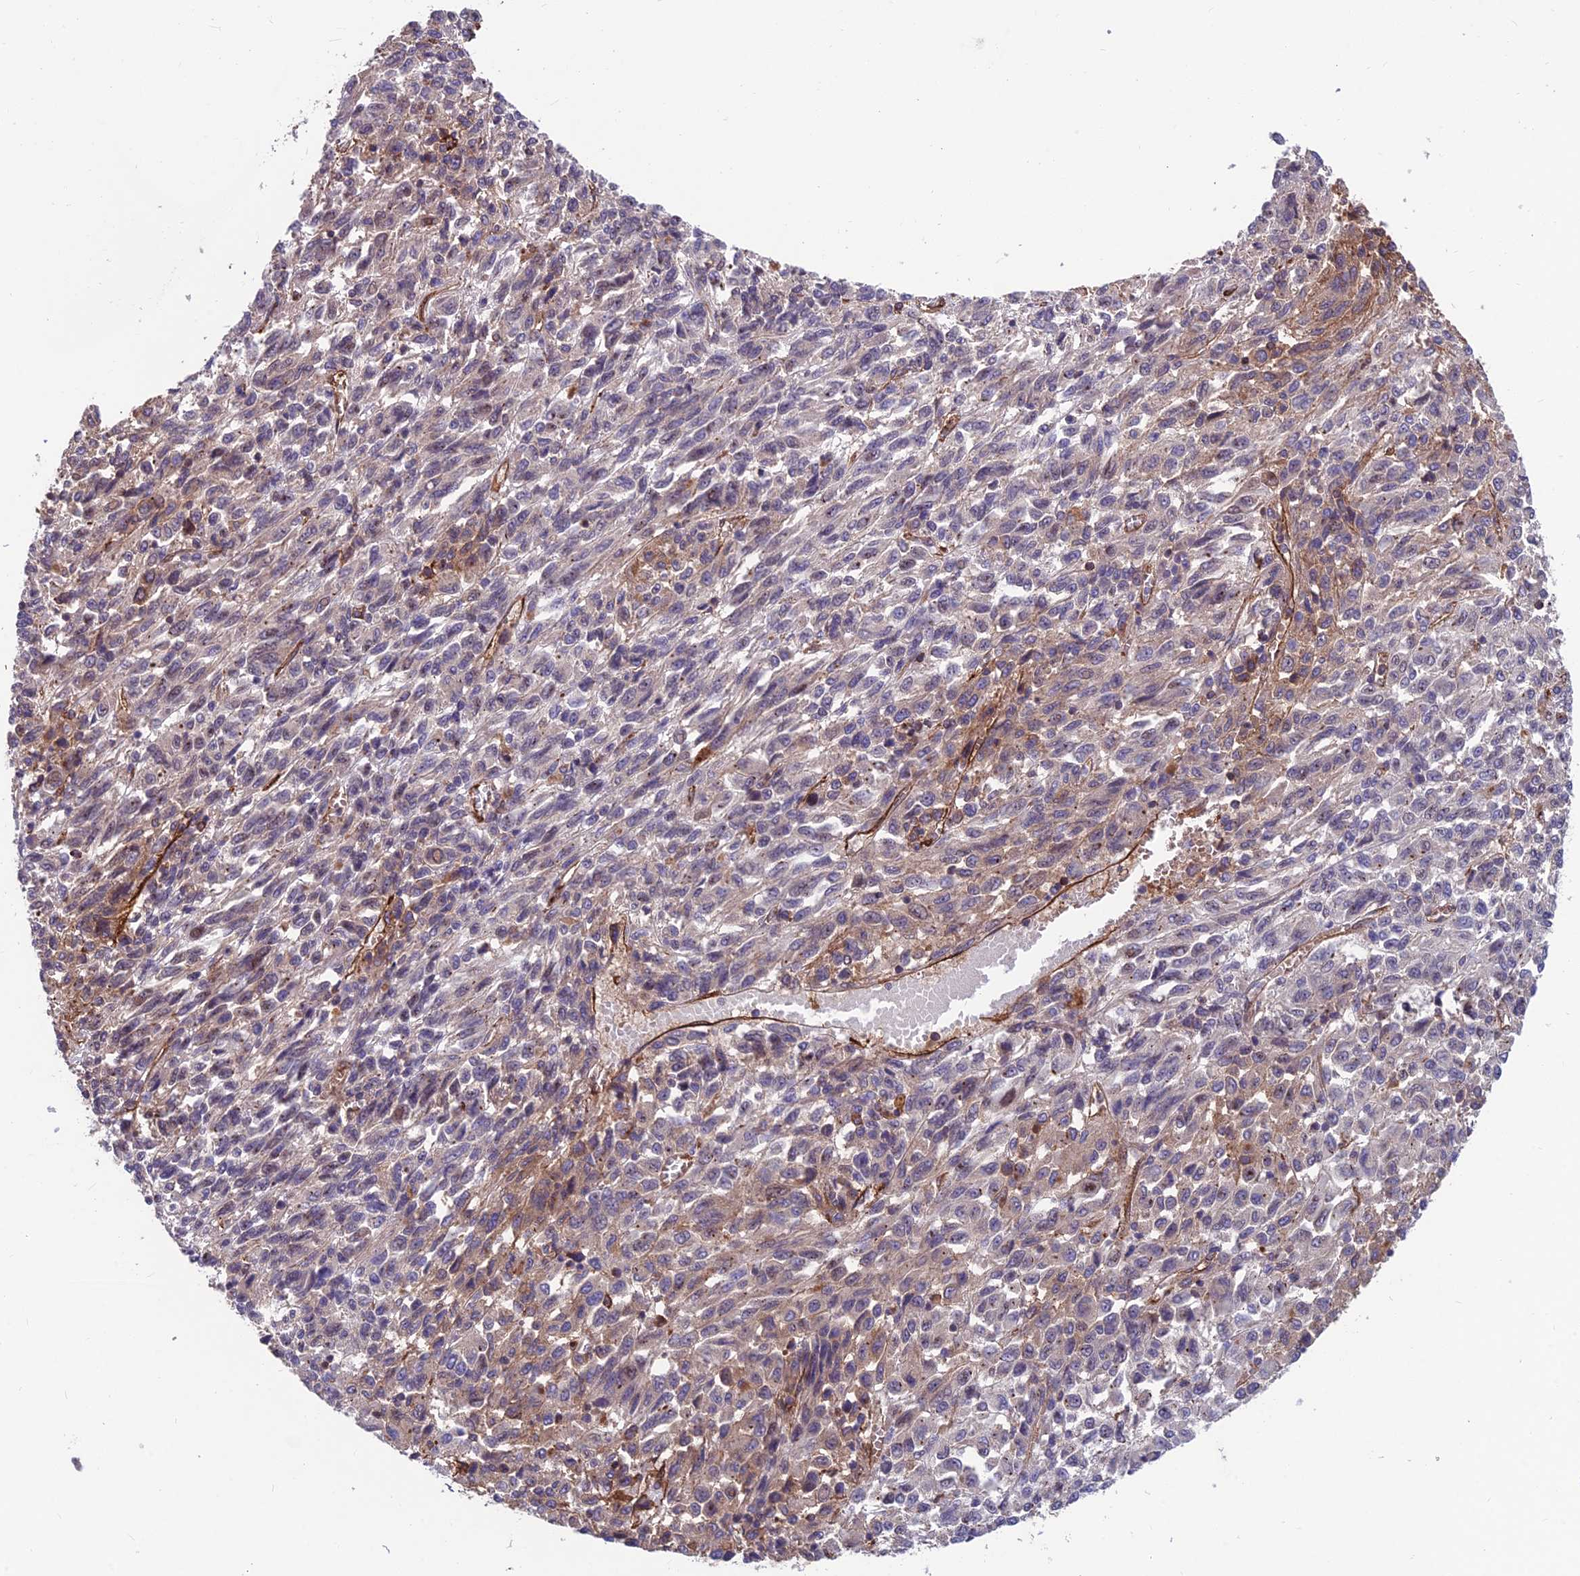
{"staining": {"intensity": "negative", "quantity": "none", "location": "none"}, "tissue": "melanoma", "cell_type": "Tumor cells", "image_type": "cancer", "snomed": [{"axis": "morphology", "description": "Malignant melanoma, Metastatic site"}, {"axis": "topography", "description": "Lung"}], "caption": "Protein analysis of malignant melanoma (metastatic site) shows no significant staining in tumor cells. The staining is performed using DAB brown chromogen with nuclei counter-stained in using hematoxylin.", "gene": "RTN4RL1", "patient": {"sex": "male", "age": 64}}